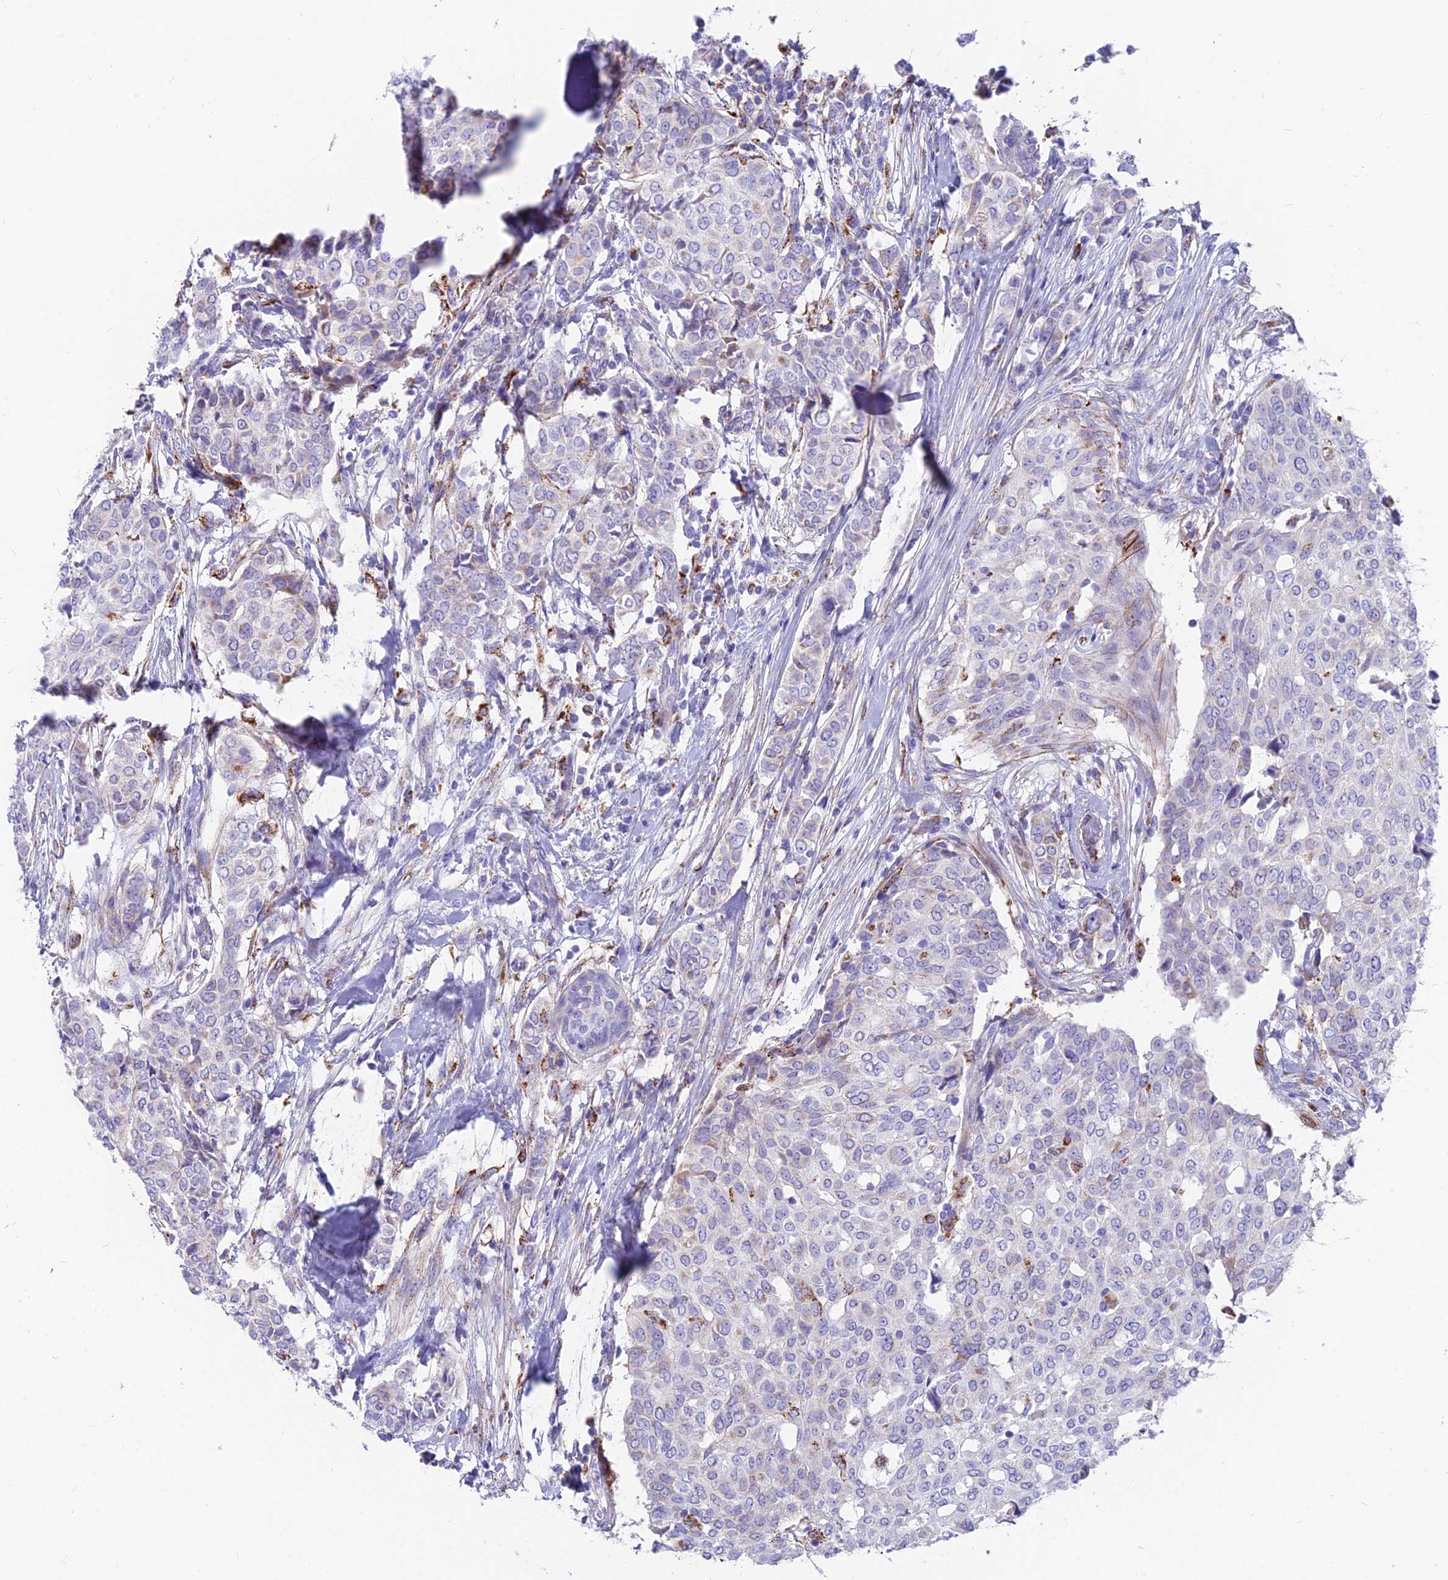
{"staining": {"intensity": "weak", "quantity": "<25%", "location": "cytoplasmic/membranous"}, "tissue": "breast cancer", "cell_type": "Tumor cells", "image_type": "cancer", "snomed": [{"axis": "morphology", "description": "Lobular carcinoma"}, {"axis": "topography", "description": "Breast"}], "caption": "High power microscopy micrograph of an immunohistochemistry micrograph of breast lobular carcinoma, revealing no significant staining in tumor cells. (DAB IHC with hematoxylin counter stain).", "gene": "TIGD6", "patient": {"sex": "female", "age": 51}}